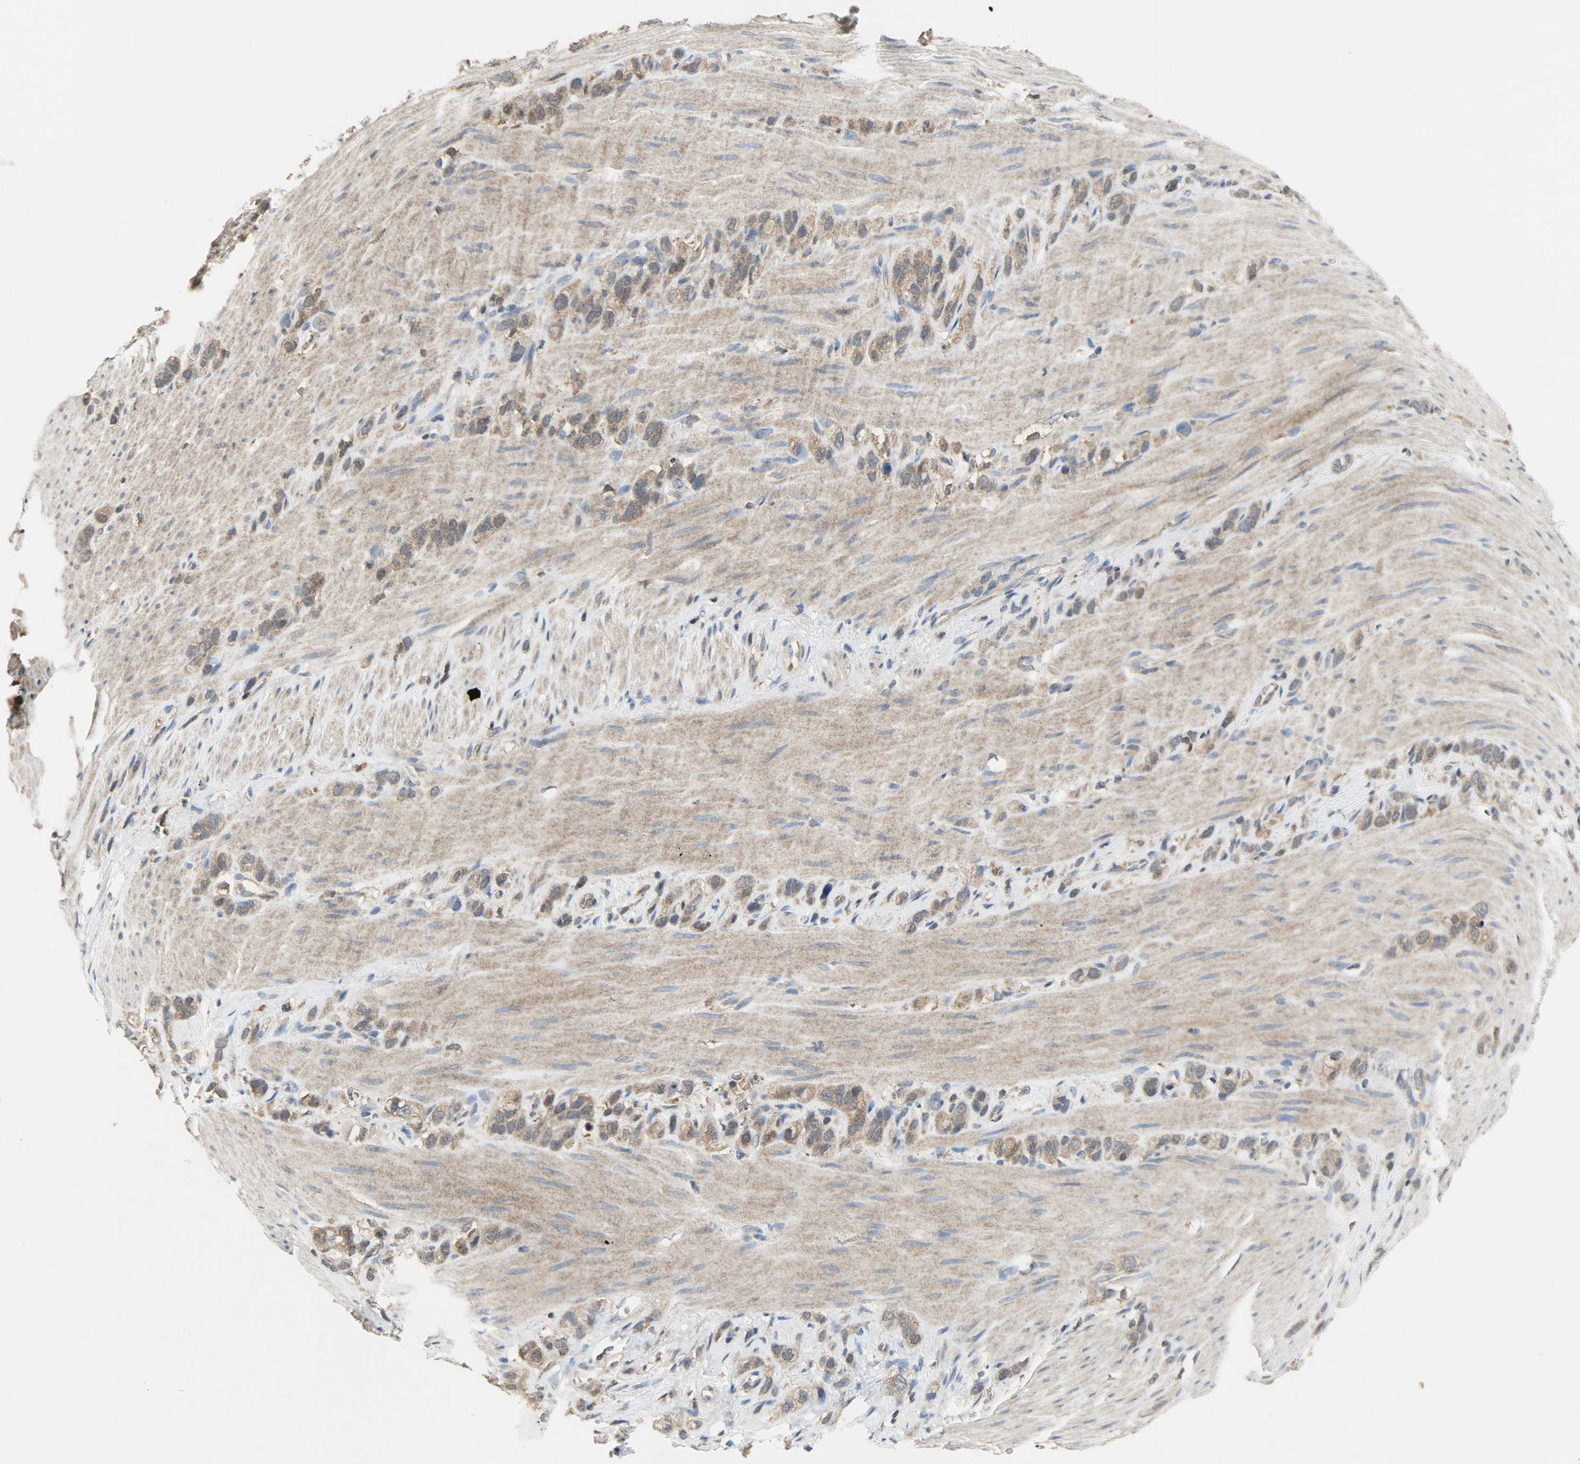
{"staining": {"intensity": "moderate", "quantity": ">75%", "location": "cytoplasmic/membranous"}, "tissue": "stomach cancer", "cell_type": "Tumor cells", "image_type": "cancer", "snomed": [{"axis": "morphology", "description": "Normal tissue, NOS"}, {"axis": "morphology", "description": "Adenocarcinoma, NOS"}, {"axis": "morphology", "description": "Adenocarcinoma, High grade"}, {"axis": "topography", "description": "Stomach, upper"}, {"axis": "topography", "description": "Stomach"}], "caption": "Approximately >75% of tumor cells in stomach cancer (adenocarcinoma) display moderate cytoplasmic/membranous protein expression as visualized by brown immunohistochemical staining.", "gene": "TRIM21", "patient": {"sex": "female", "age": 65}}